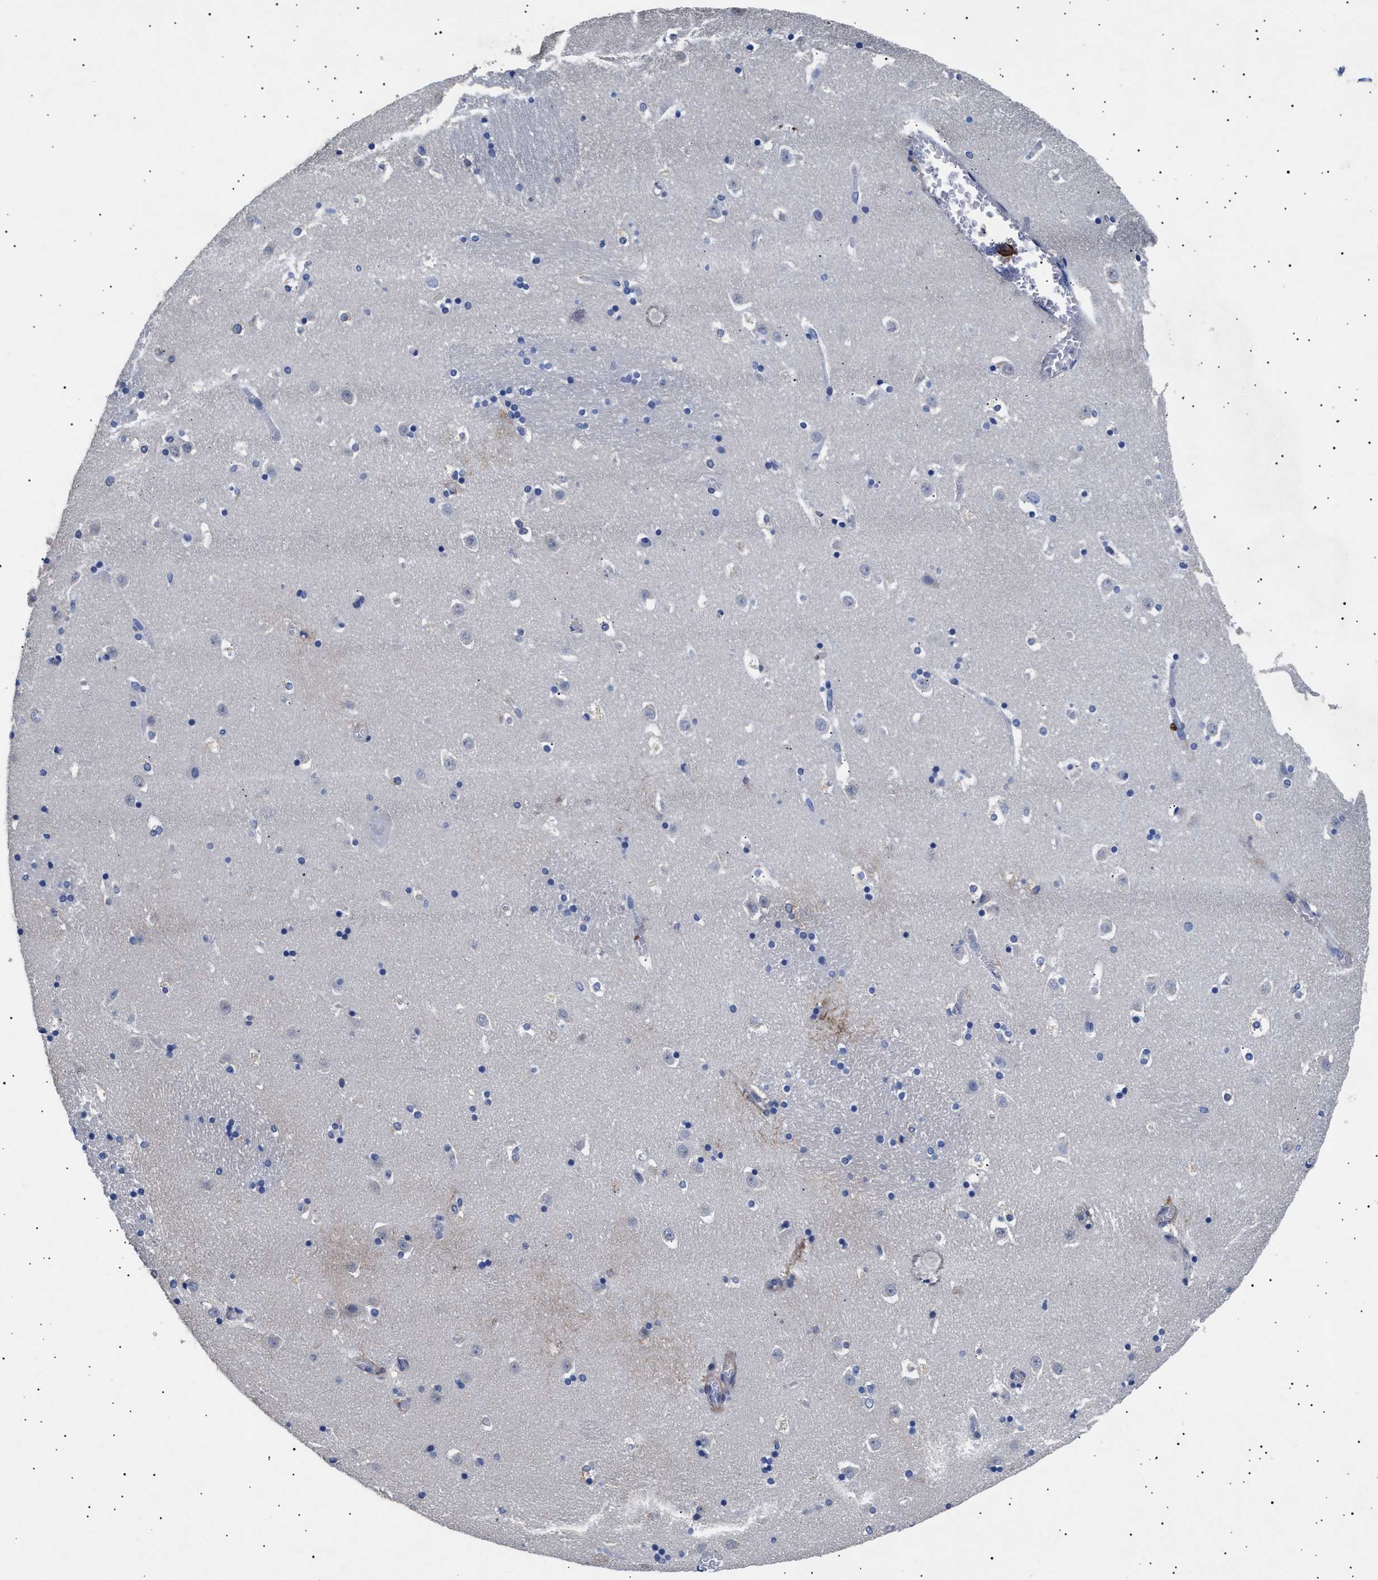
{"staining": {"intensity": "weak", "quantity": "<25%", "location": "cytoplasmic/membranous"}, "tissue": "caudate", "cell_type": "Glial cells", "image_type": "normal", "snomed": [{"axis": "morphology", "description": "Normal tissue, NOS"}, {"axis": "topography", "description": "Lateral ventricle wall"}], "caption": "IHC image of unremarkable caudate stained for a protein (brown), which demonstrates no expression in glial cells. (DAB (3,3'-diaminobenzidine) immunohistochemistry (IHC), high magnification).", "gene": "HEMGN", "patient": {"sex": "male", "age": 45}}